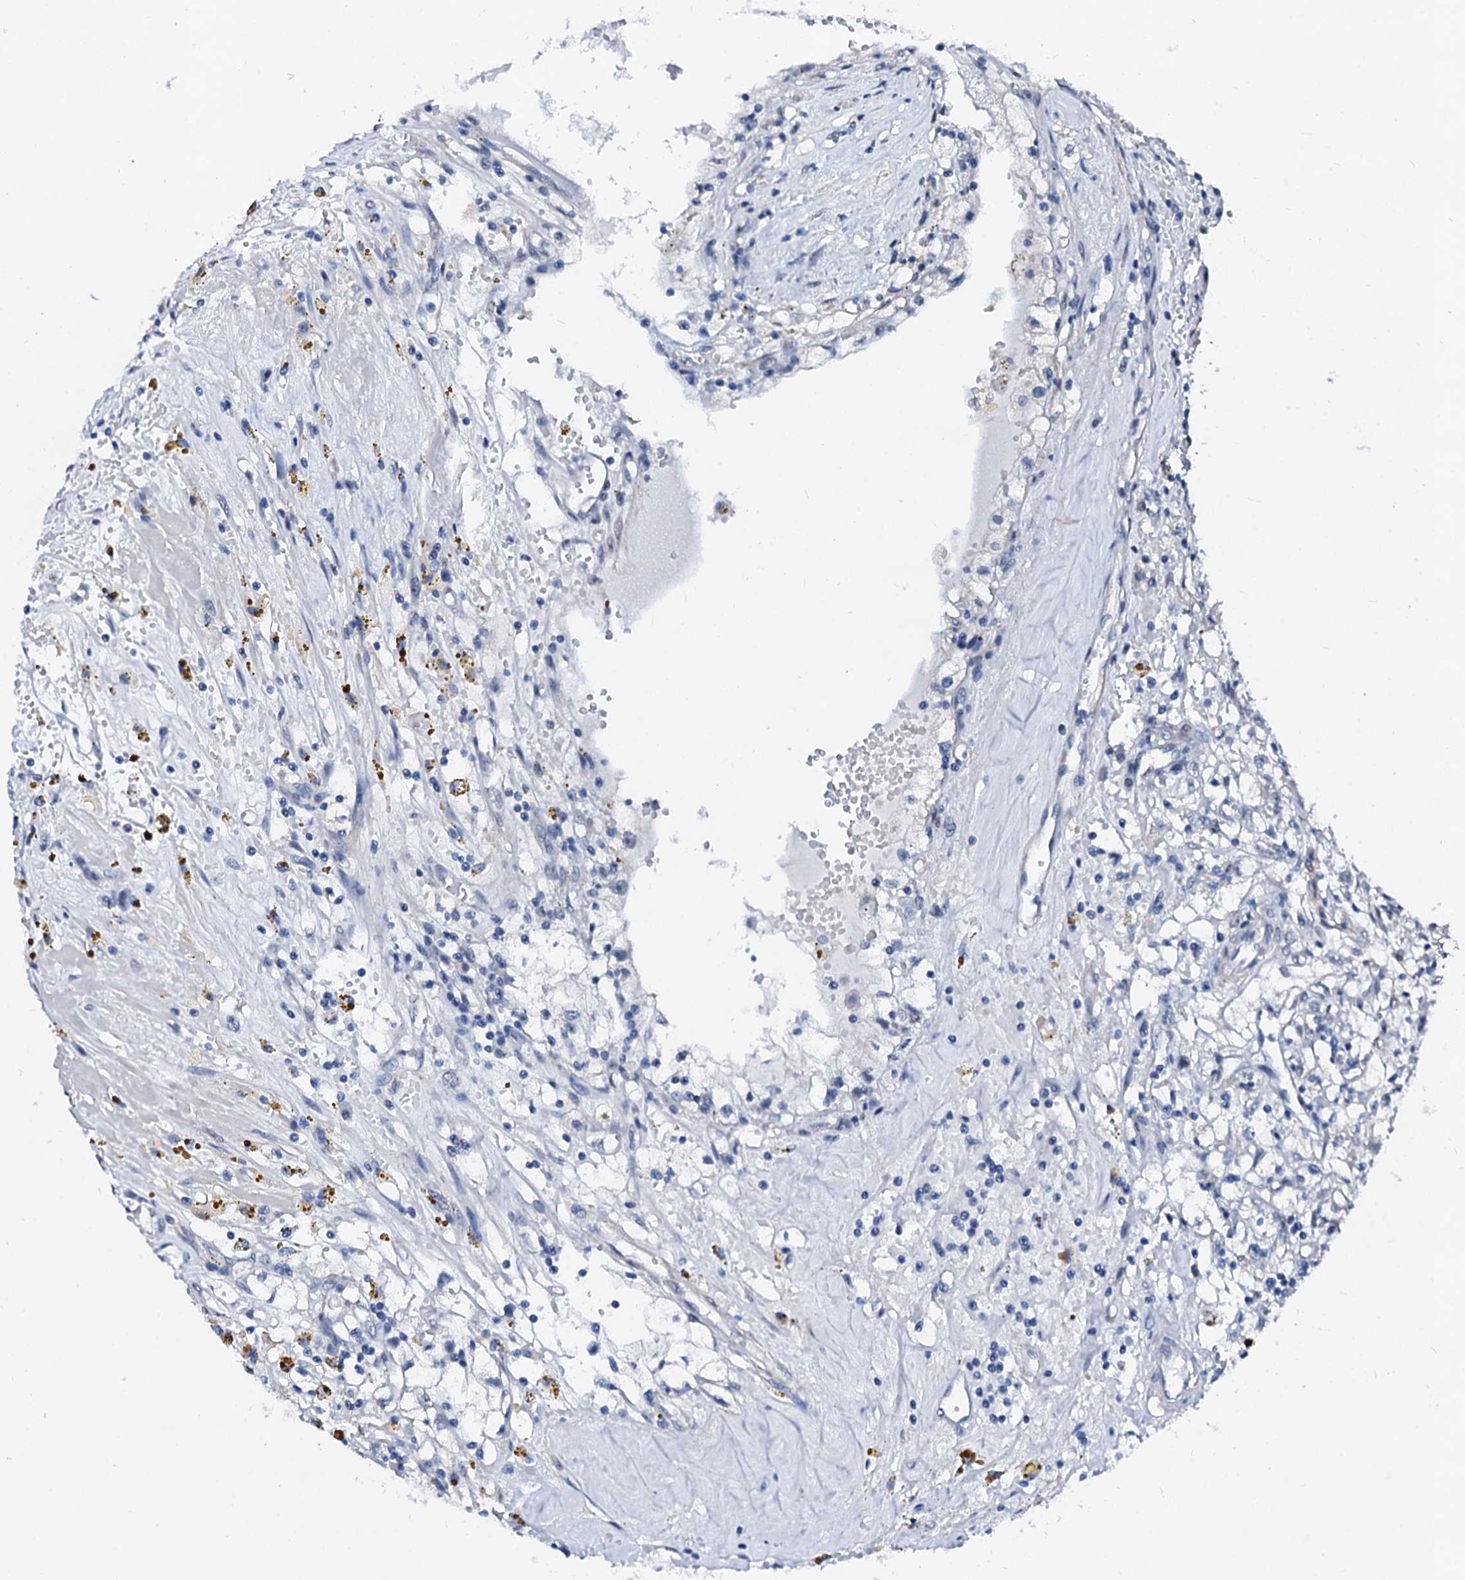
{"staining": {"intensity": "negative", "quantity": "none", "location": "none"}, "tissue": "renal cancer", "cell_type": "Tumor cells", "image_type": "cancer", "snomed": [{"axis": "morphology", "description": "Adenocarcinoma, NOS"}, {"axis": "topography", "description": "Kidney"}], "caption": "A high-resolution photomicrograph shows IHC staining of renal cancer (adenocarcinoma), which exhibits no significant staining in tumor cells.", "gene": "CSN2", "patient": {"sex": "male", "age": 56}}